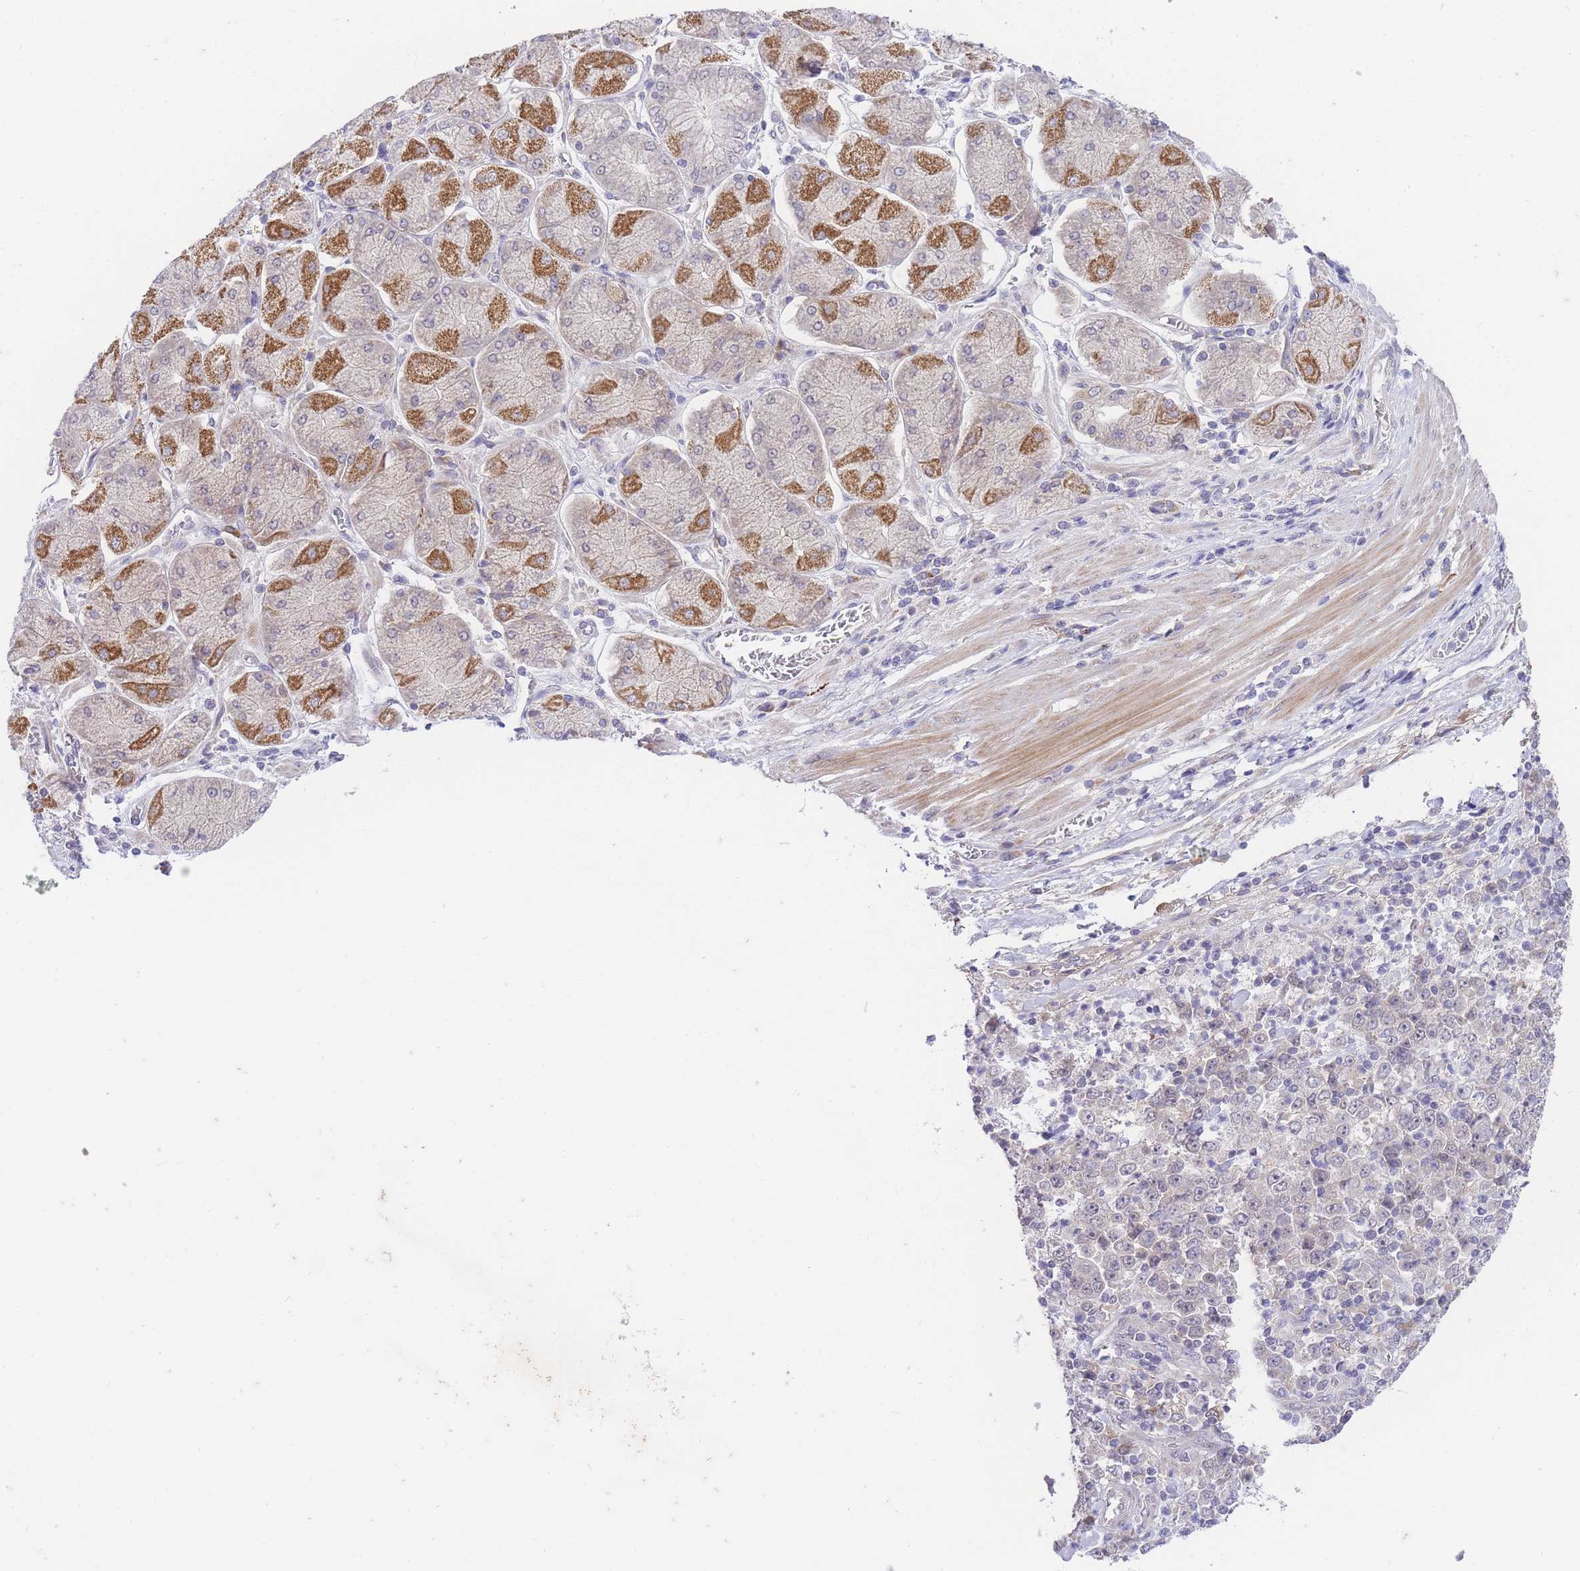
{"staining": {"intensity": "negative", "quantity": "none", "location": "none"}, "tissue": "stomach cancer", "cell_type": "Tumor cells", "image_type": "cancer", "snomed": [{"axis": "morphology", "description": "Normal tissue, NOS"}, {"axis": "morphology", "description": "Adenocarcinoma, NOS"}, {"axis": "topography", "description": "Stomach, upper"}, {"axis": "topography", "description": "Stomach"}], "caption": "Adenocarcinoma (stomach) was stained to show a protein in brown. There is no significant expression in tumor cells. (DAB (3,3'-diaminobenzidine) immunohistochemistry (IHC) with hematoxylin counter stain).", "gene": "SLC25A33", "patient": {"sex": "male", "age": 59}}